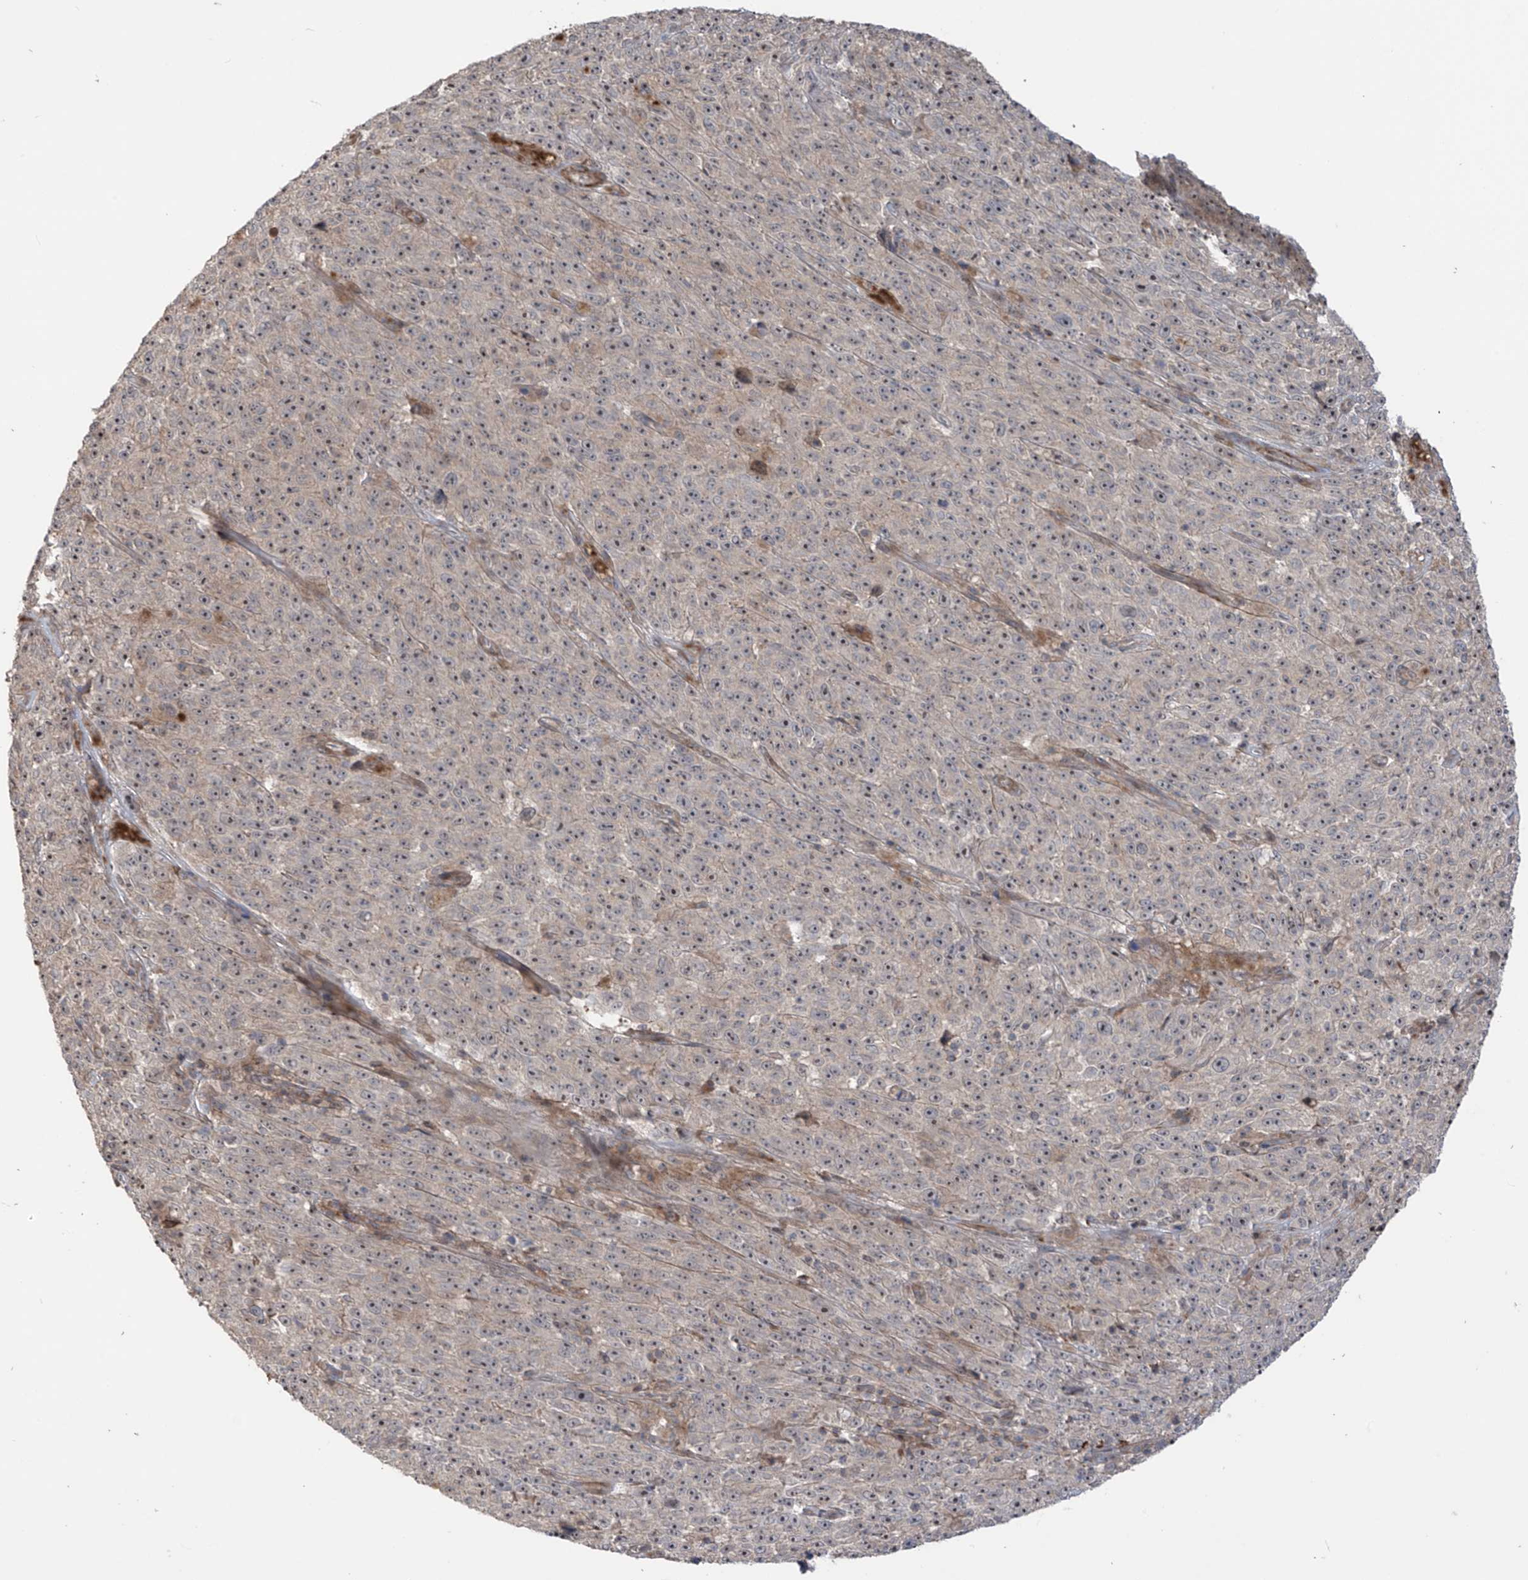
{"staining": {"intensity": "negative", "quantity": "none", "location": "none"}, "tissue": "melanoma", "cell_type": "Tumor cells", "image_type": "cancer", "snomed": [{"axis": "morphology", "description": "Malignant melanoma, NOS"}, {"axis": "topography", "description": "Skin"}], "caption": "Tumor cells are negative for brown protein staining in melanoma. Brightfield microscopy of IHC stained with DAB (3,3'-diaminobenzidine) (brown) and hematoxylin (blue), captured at high magnification.", "gene": "LRRC74A", "patient": {"sex": "female", "age": 82}}